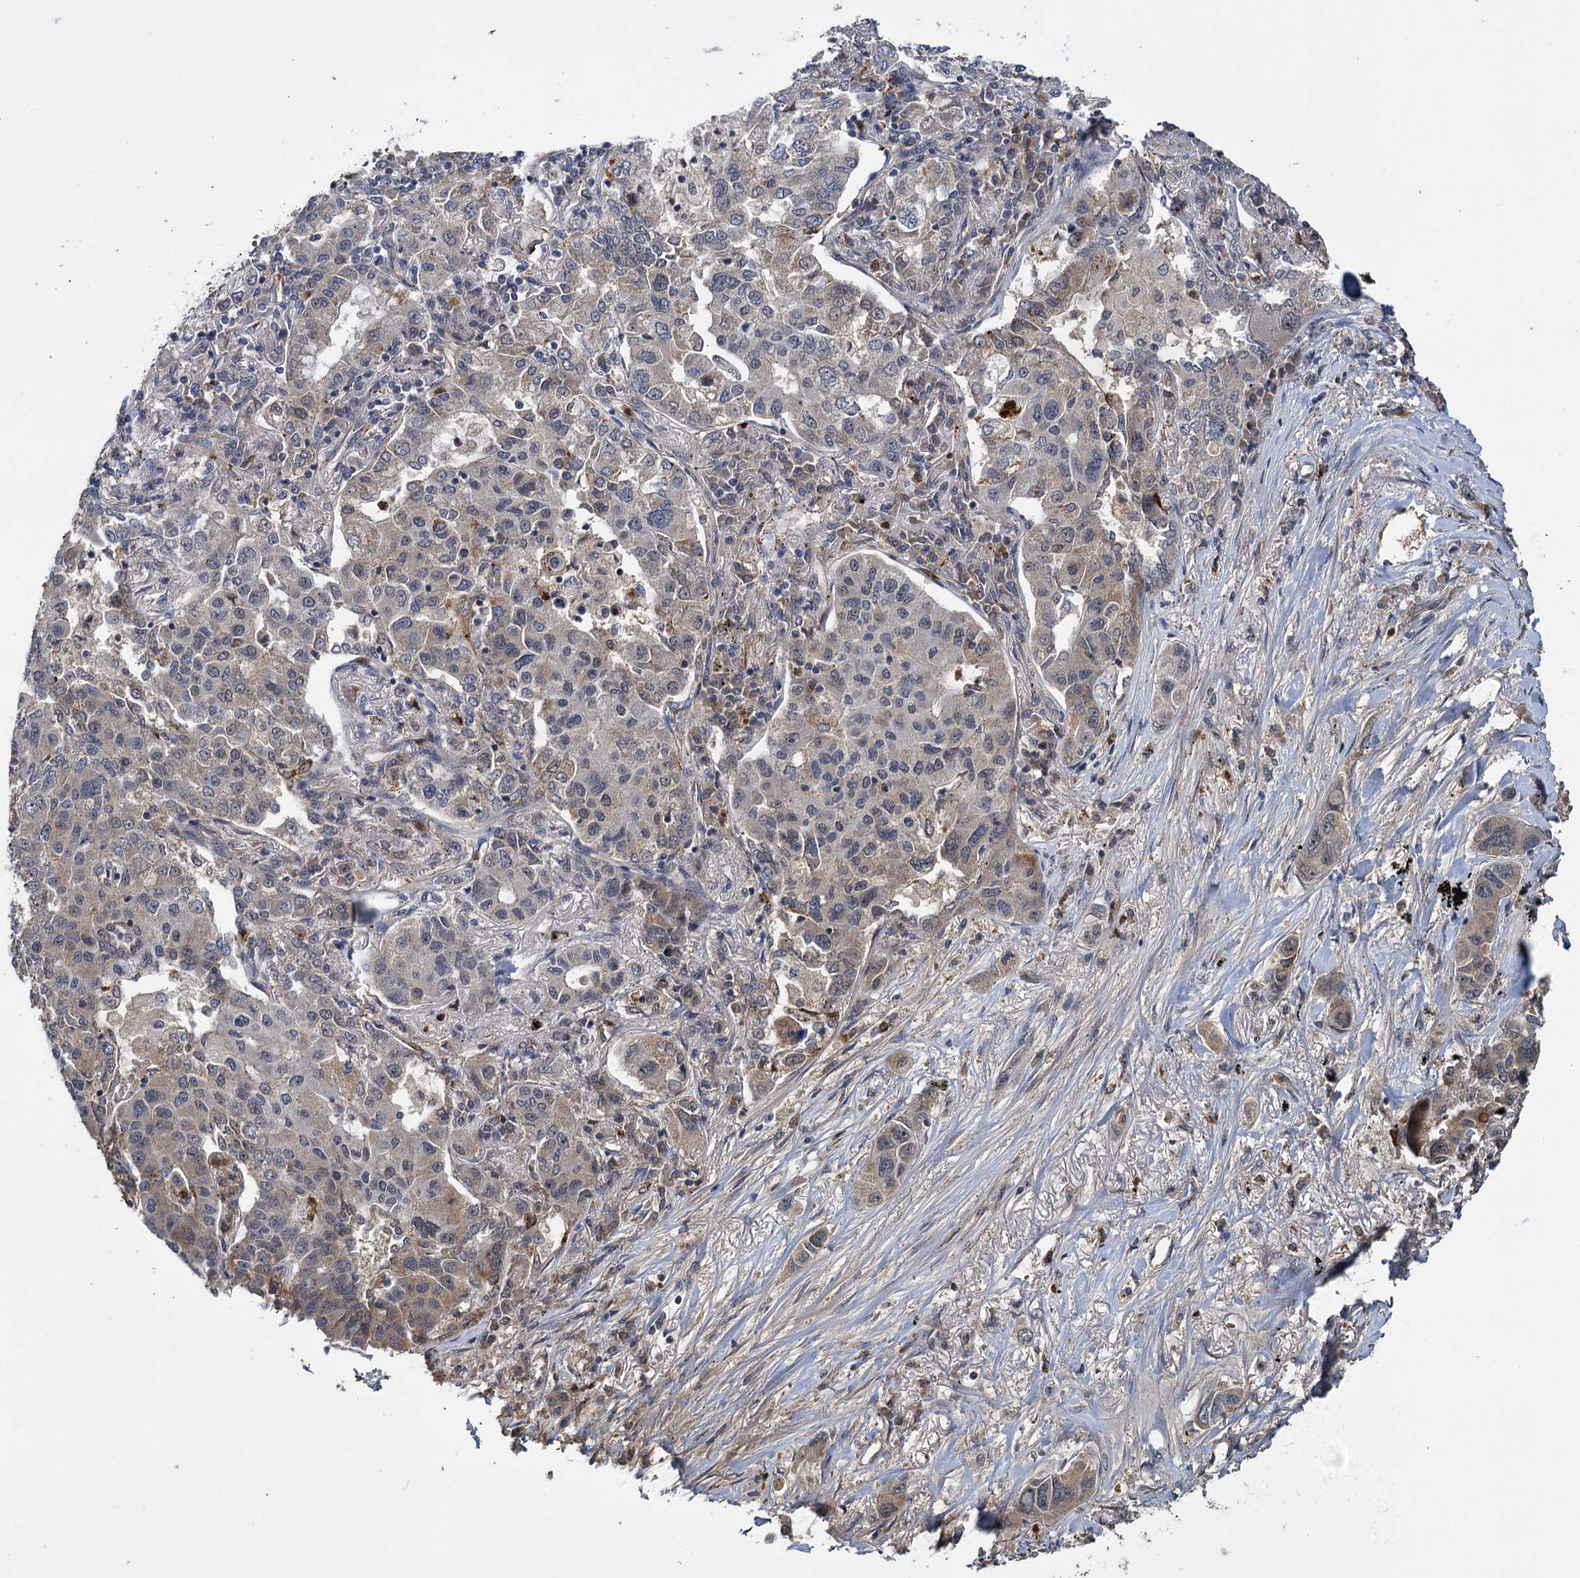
{"staining": {"intensity": "weak", "quantity": "<25%", "location": "cytoplasmic/membranous,nuclear"}, "tissue": "lung cancer", "cell_type": "Tumor cells", "image_type": "cancer", "snomed": [{"axis": "morphology", "description": "Adenocarcinoma, NOS"}, {"axis": "topography", "description": "Lung"}], "caption": "Immunohistochemical staining of lung cancer (adenocarcinoma) demonstrates no significant expression in tumor cells.", "gene": "KANSL2", "patient": {"sex": "male", "age": 49}}